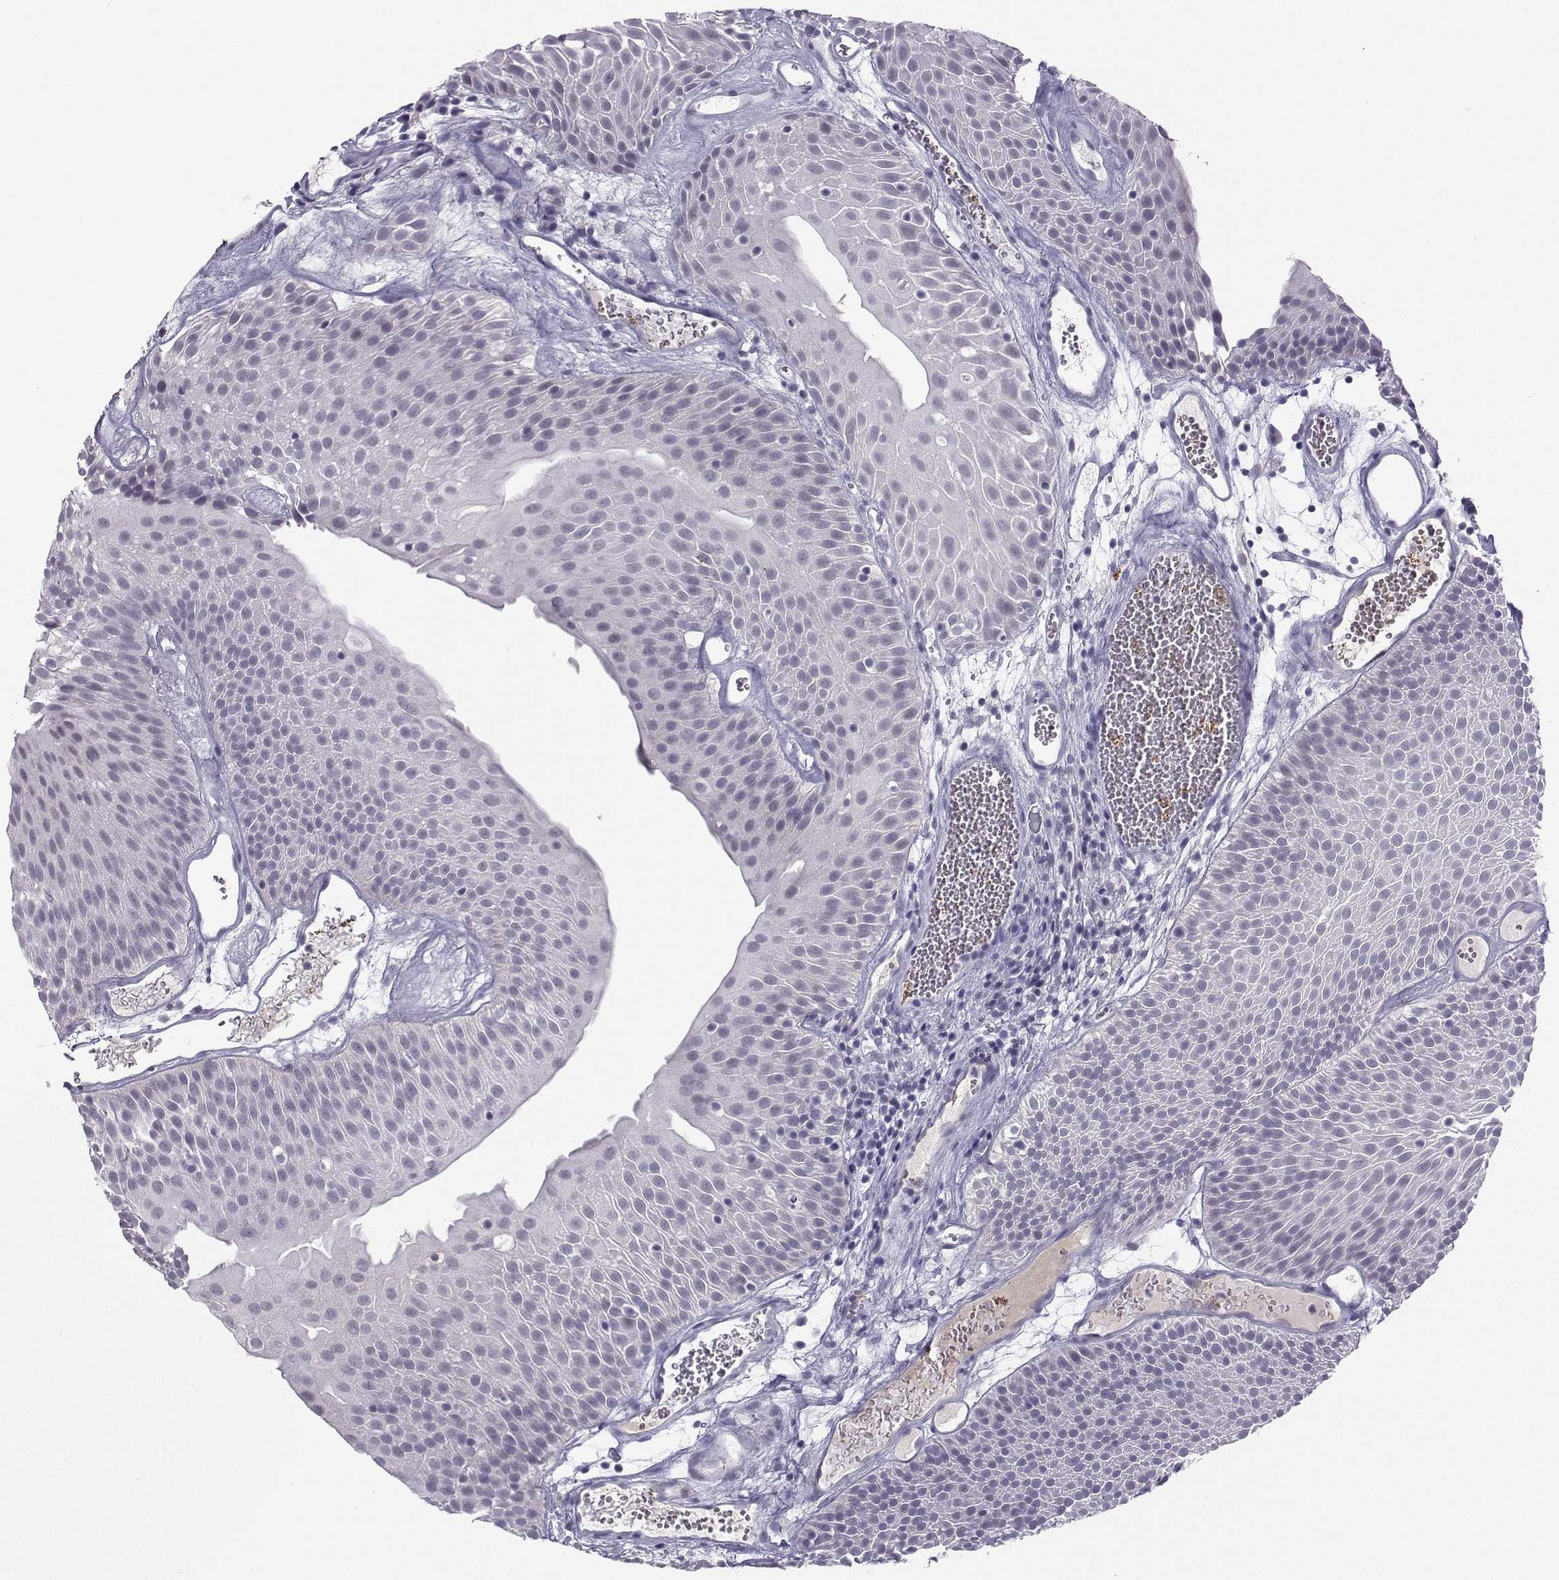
{"staining": {"intensity": "negative", "quantity": "none", "location": "none"}, "tissue": "urothelial cancer", "cell_type": "Tumor cells", "image_type": "cancer", "snomed": [{"axis": "morphology", "description": "Urothelial carcinoma, Low grade"}, {"axis": "topography", "description": "Urinary bladder"}], "caption": "A photomicrograph of human urothelial cancer is negative for staining in tumor cells. (Brightfield microscopy of DAB (3,3'-diaminobenzidine) IHC at high magnification).", "gene": "LHX1", "patient": {"sex": "male", "age": 52}}